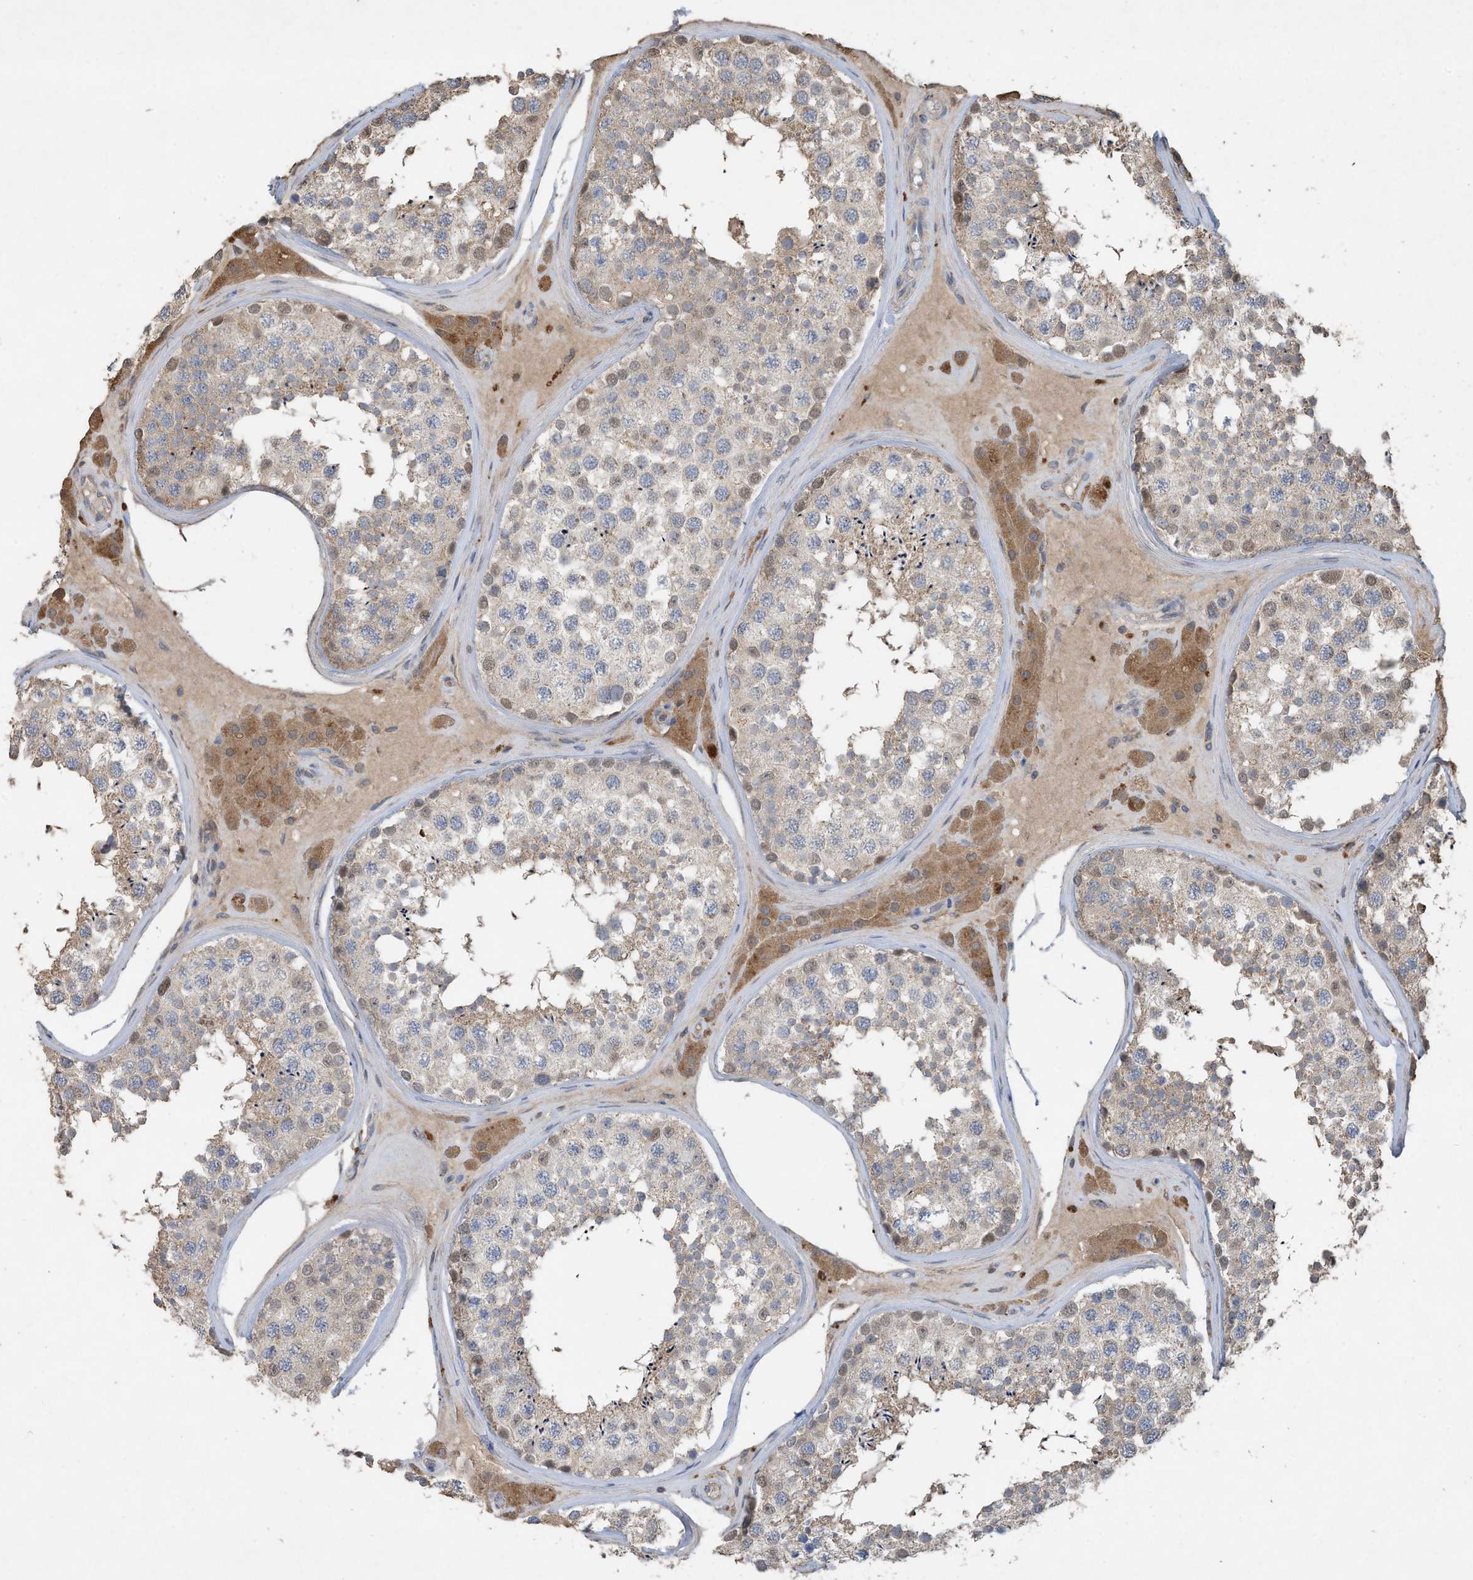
{"staining": {"intensity": "weak", "quantity": "25%-75%", "location": "cytoplasmic/membranous"}, "tissue": "testis", "cell_type": "Cells in seminiferous ducts", "image_type": "normal", "snomed": [{"axis": "morphology", "description": "Normal tissue, NOS"}, {"axis": "topography", "description": "Testis"}], "caption": "Immunohistochemistry of normal testis exhibits low levels of weak cytoplasmic/membranous expression in approximately 25%-75% of cells in seminiferous ducts.", "gene": "CAPN13", "patient": {"sex": "male", "age": 46}}